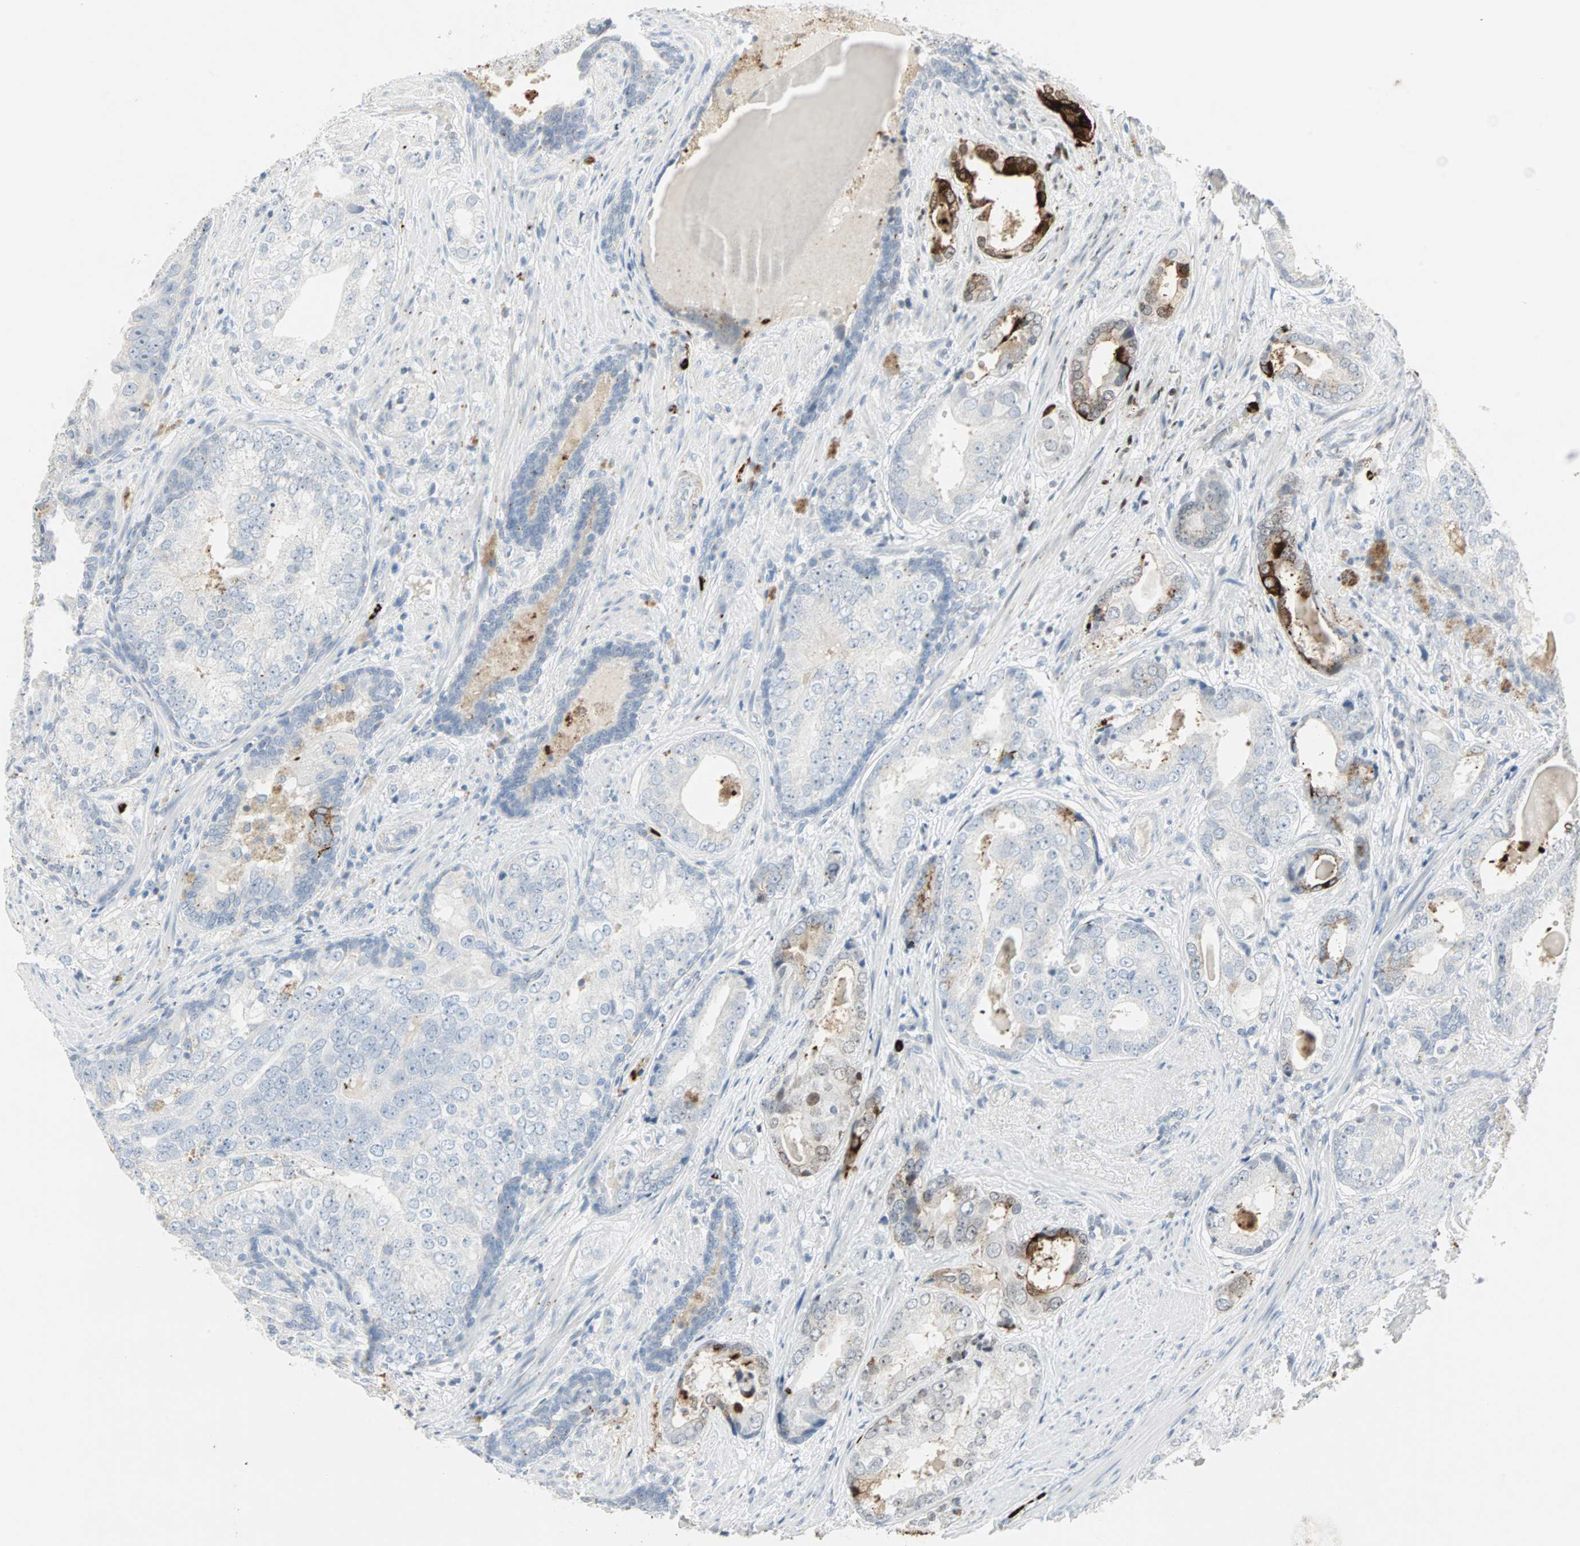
{"staining": {"intensity": "negative", "quantity": "none", "location": "none"}, "tissue": "prostate cancer", "cell_type": "Tumor cells", "image_type": "cancer", "snomed": [{"axis": "morphology", "description": "Adenocarcinoma, High grade"}, {"axis": "topography", "description": "Prostate"}], "caption": "This is an immunohistochemistry (IHC) micrograph of prostate cancer. There is no expression in tumor cells.", "gene": "CEACAM6", "patient": {"sex": "male", "age": 66}}